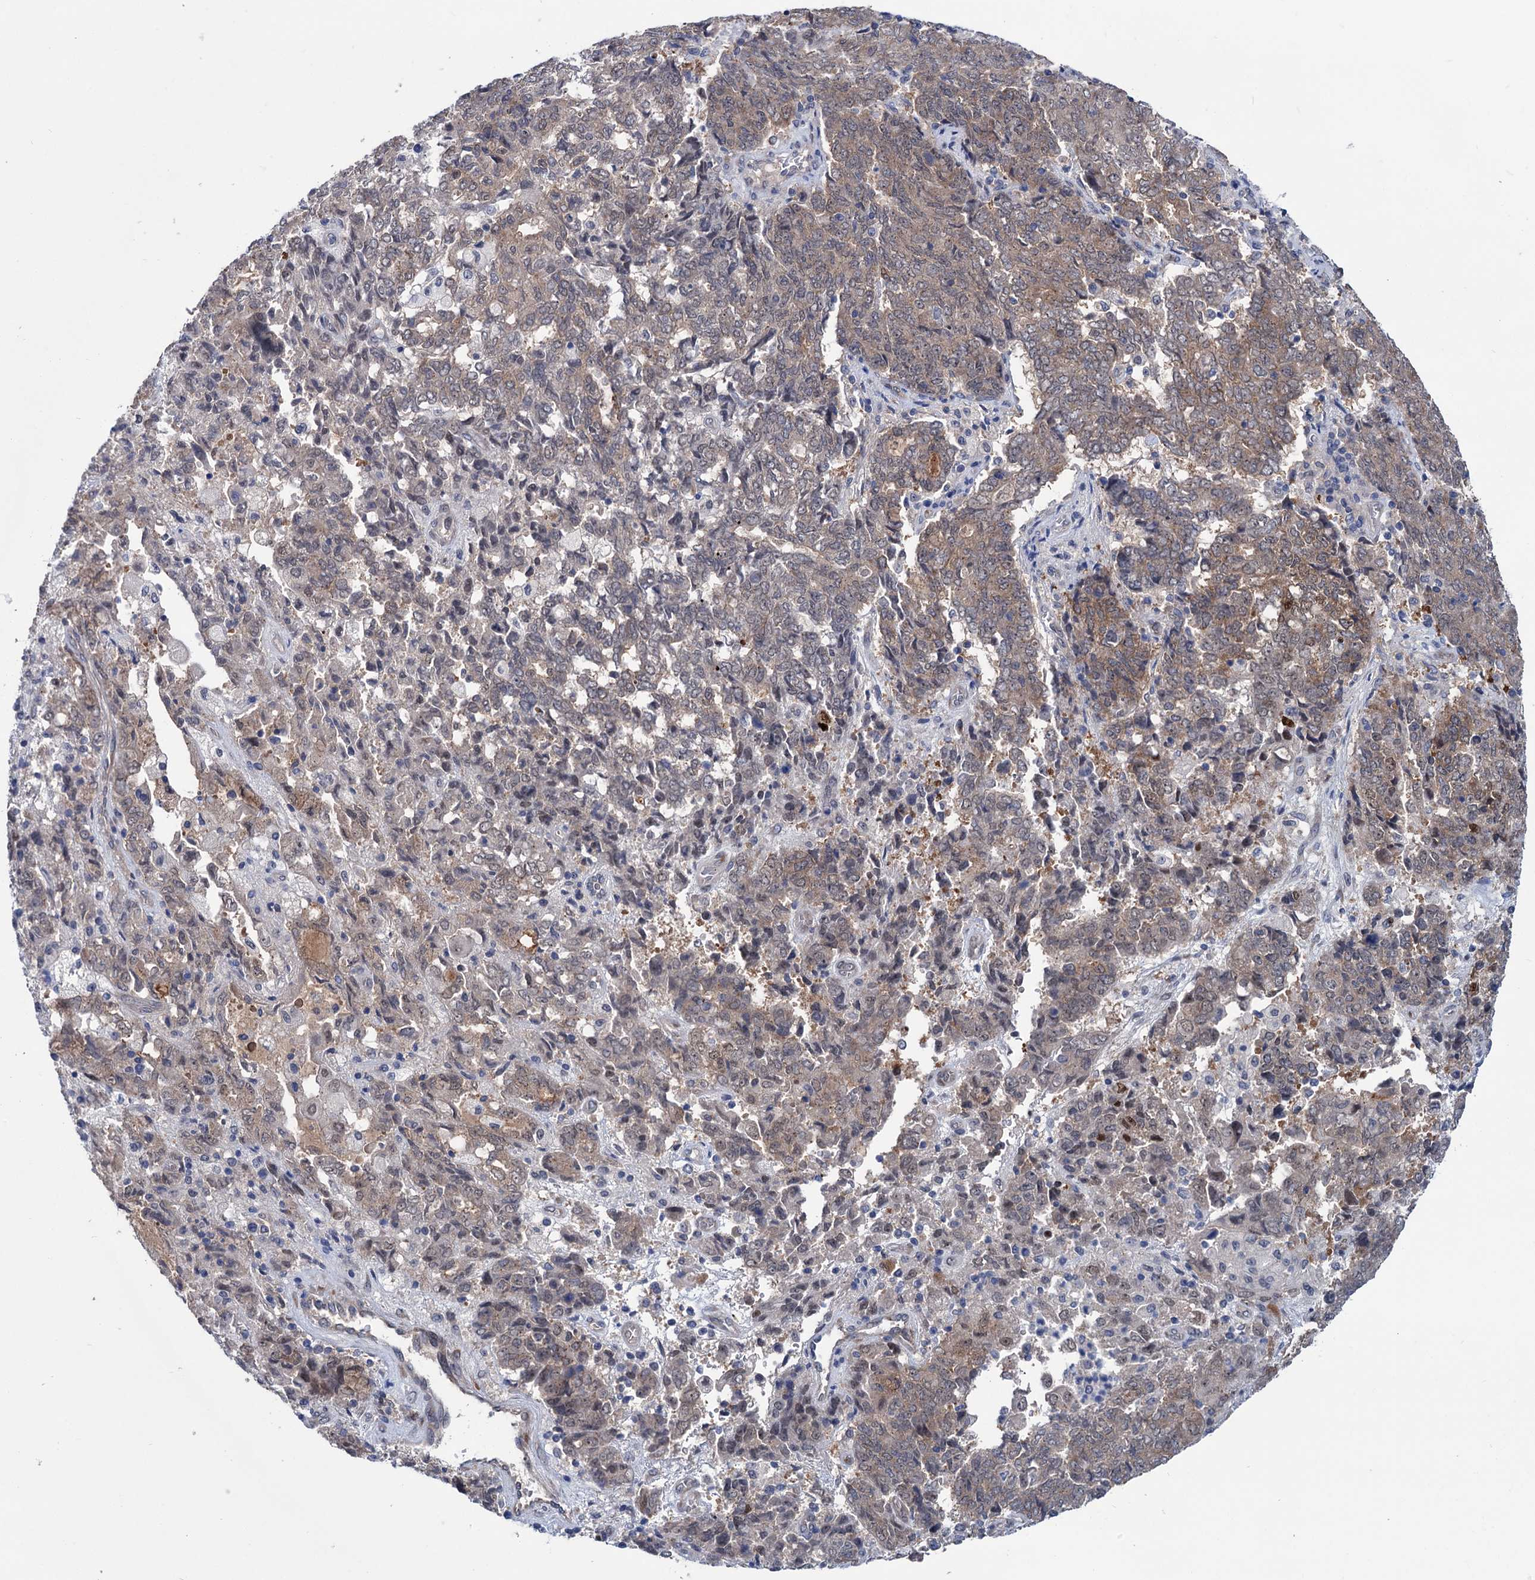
{"staining": {"intensity": "weak", "quantity": "25%-75%", "location": "cytoplasmic/membranous"}, "tissue": "endometrial cancer", "cell_type": "Tumor cells", "image_type": "cancer", "snomed": [{"axis": "morphology", "description": "Adenocarcinoma, NOS"}, {"axis": "topography", "description": "Endometrium"}], "caption": "The photomicrograph reveals staining of endometrial adenocarcinoma, revealing weak cytoplasmic/membranous protein expression (brown color) within tumor cells.", "gene": "EYA4", "patient": {"sex": "female", "age": 80}}